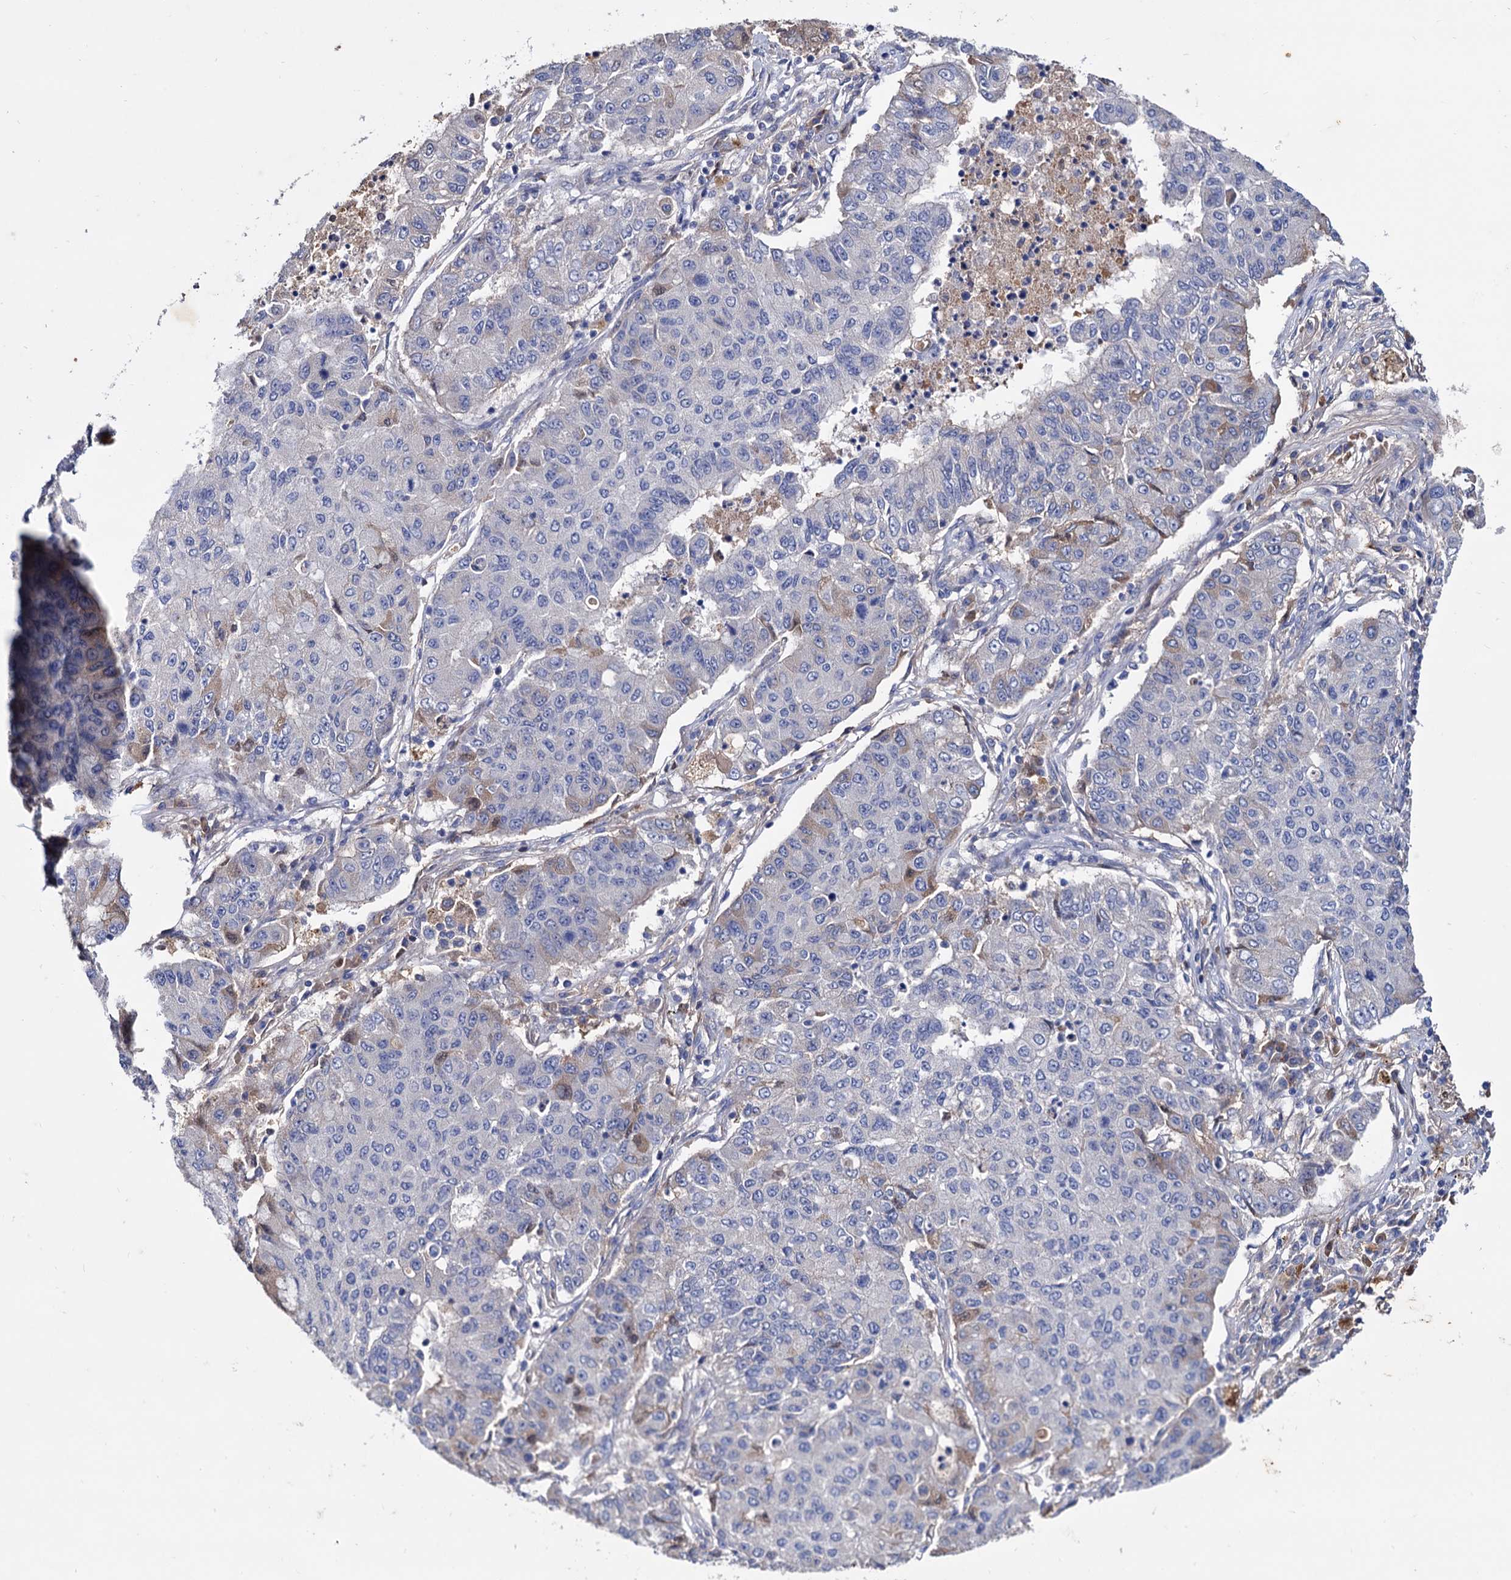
{"staining": {"intensity": "negative", "quantity": "none", "location": "none"}, "tissue": "lung cancer", "cell_type": "Tumor cells", "image_type": "cancer", "snomed": [{"axis": "morphology", "description": "Squamous cell carcinoma, NOS"}, {"axis": "topography", "description": "Lung"}], "caption": "High magnification brightfield microscopy of squamous cell carcinoma (lung) stained with DAB (3,3'-diaminobenzidine) (brown) and counterstained with hematoxylin (blue): tumor cells show no significant positivity. (DAB (3,3'-diaminobenzidine) immunohistochemistry (IHC) visualized using brightfield microscopy, high magnification).", "gene": "NPAS4", "patient": {"sex": "male", "age": 74}}